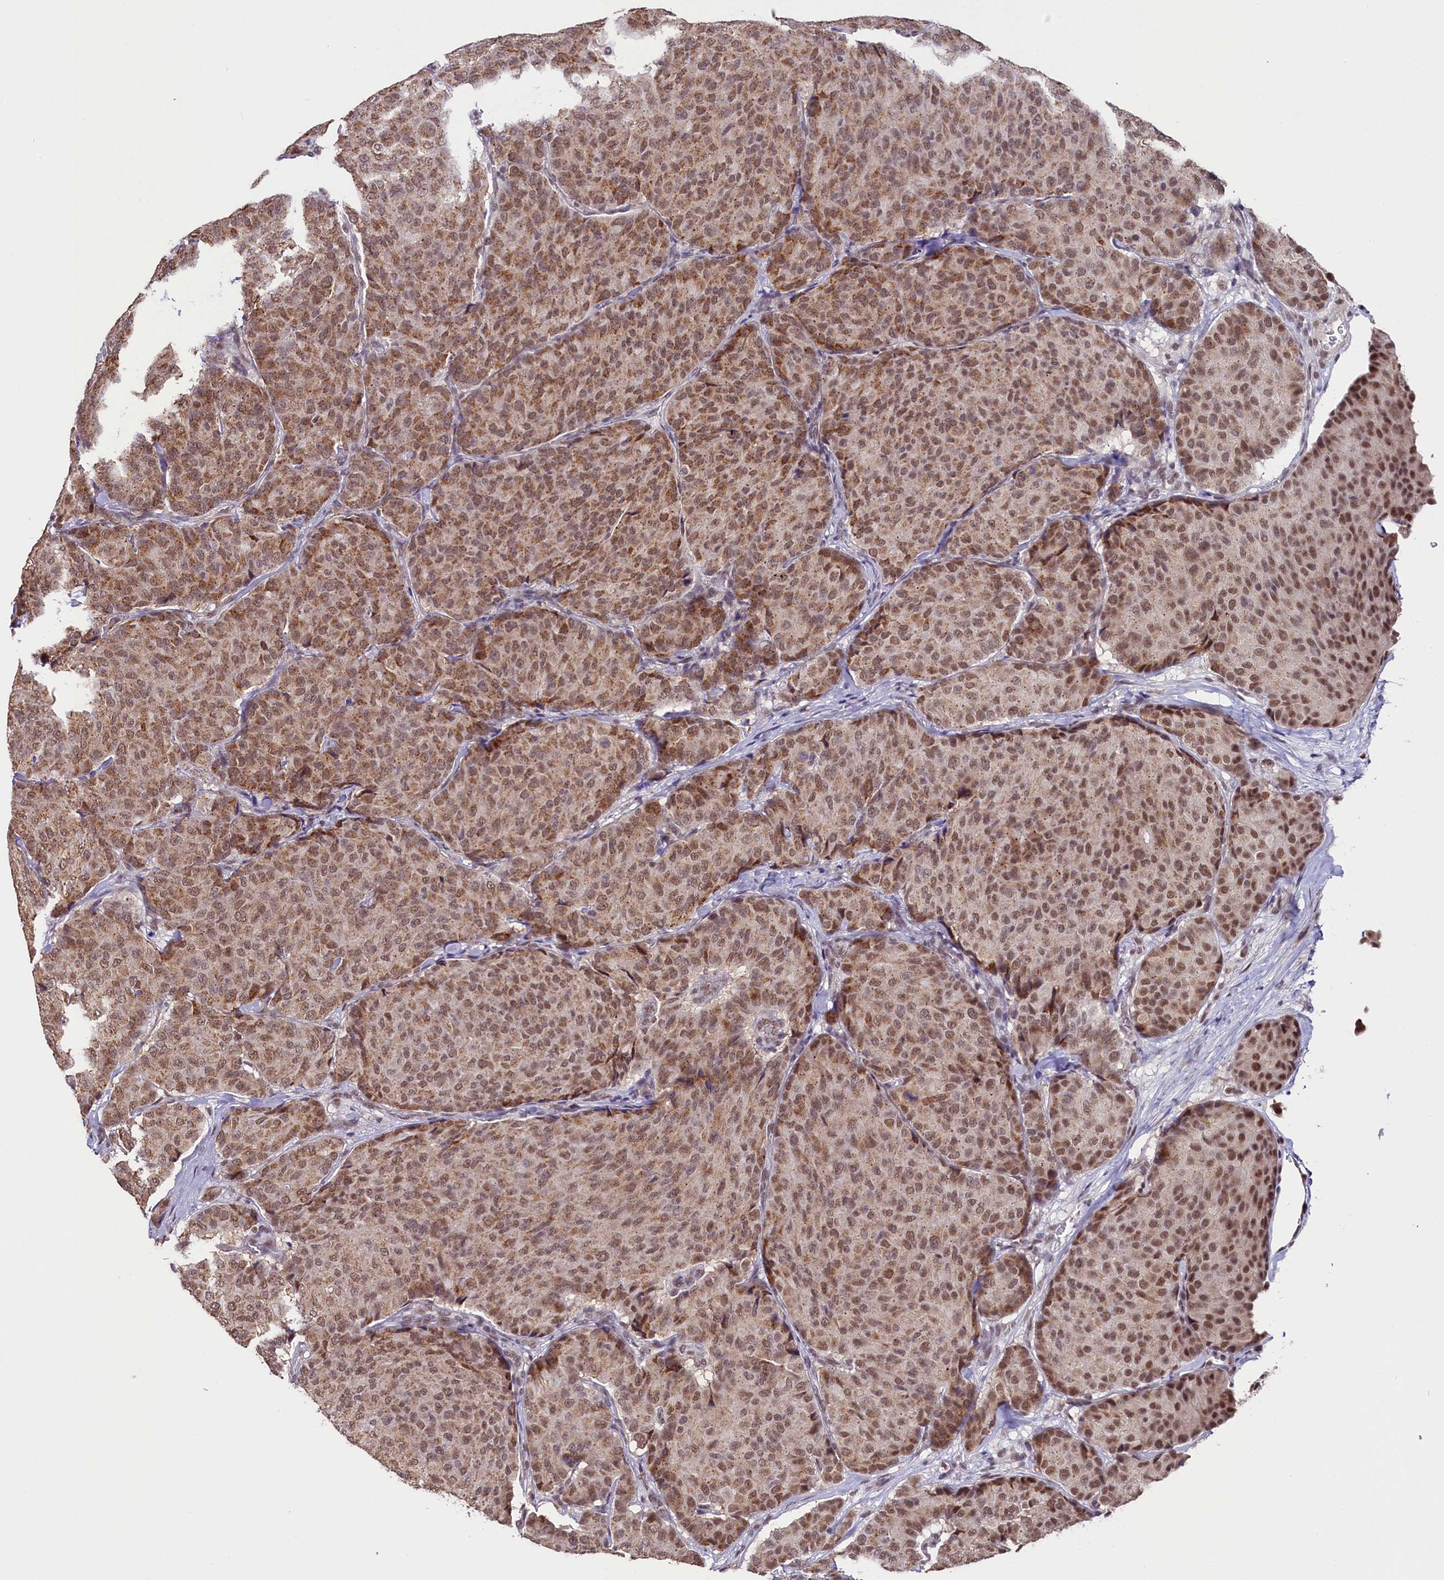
{"staining": {"intensity": "moderate", "quantity": ">75%", "location": "cytoplasmic/membranous,nuclear"}, "tissue": "breast cancer", "cell_type": "Tumor cells", "image_type": "cancer", "snomed": [{"axis": "morphology", "description": "Duct carcinoma"}, {"axis": "topography", "description": "Breast"}], "caption": "Immunohistochemistry histopathology image of human breast cancer (intraductal carcinoma) stained for a protein (brown), which displays medium levels of moderate cytoplasmic/membranous and nuclear positivity in about >75% of tumor cells.", "gene": "NCBP1", "patient": {"sex": "female", "age": 75}}